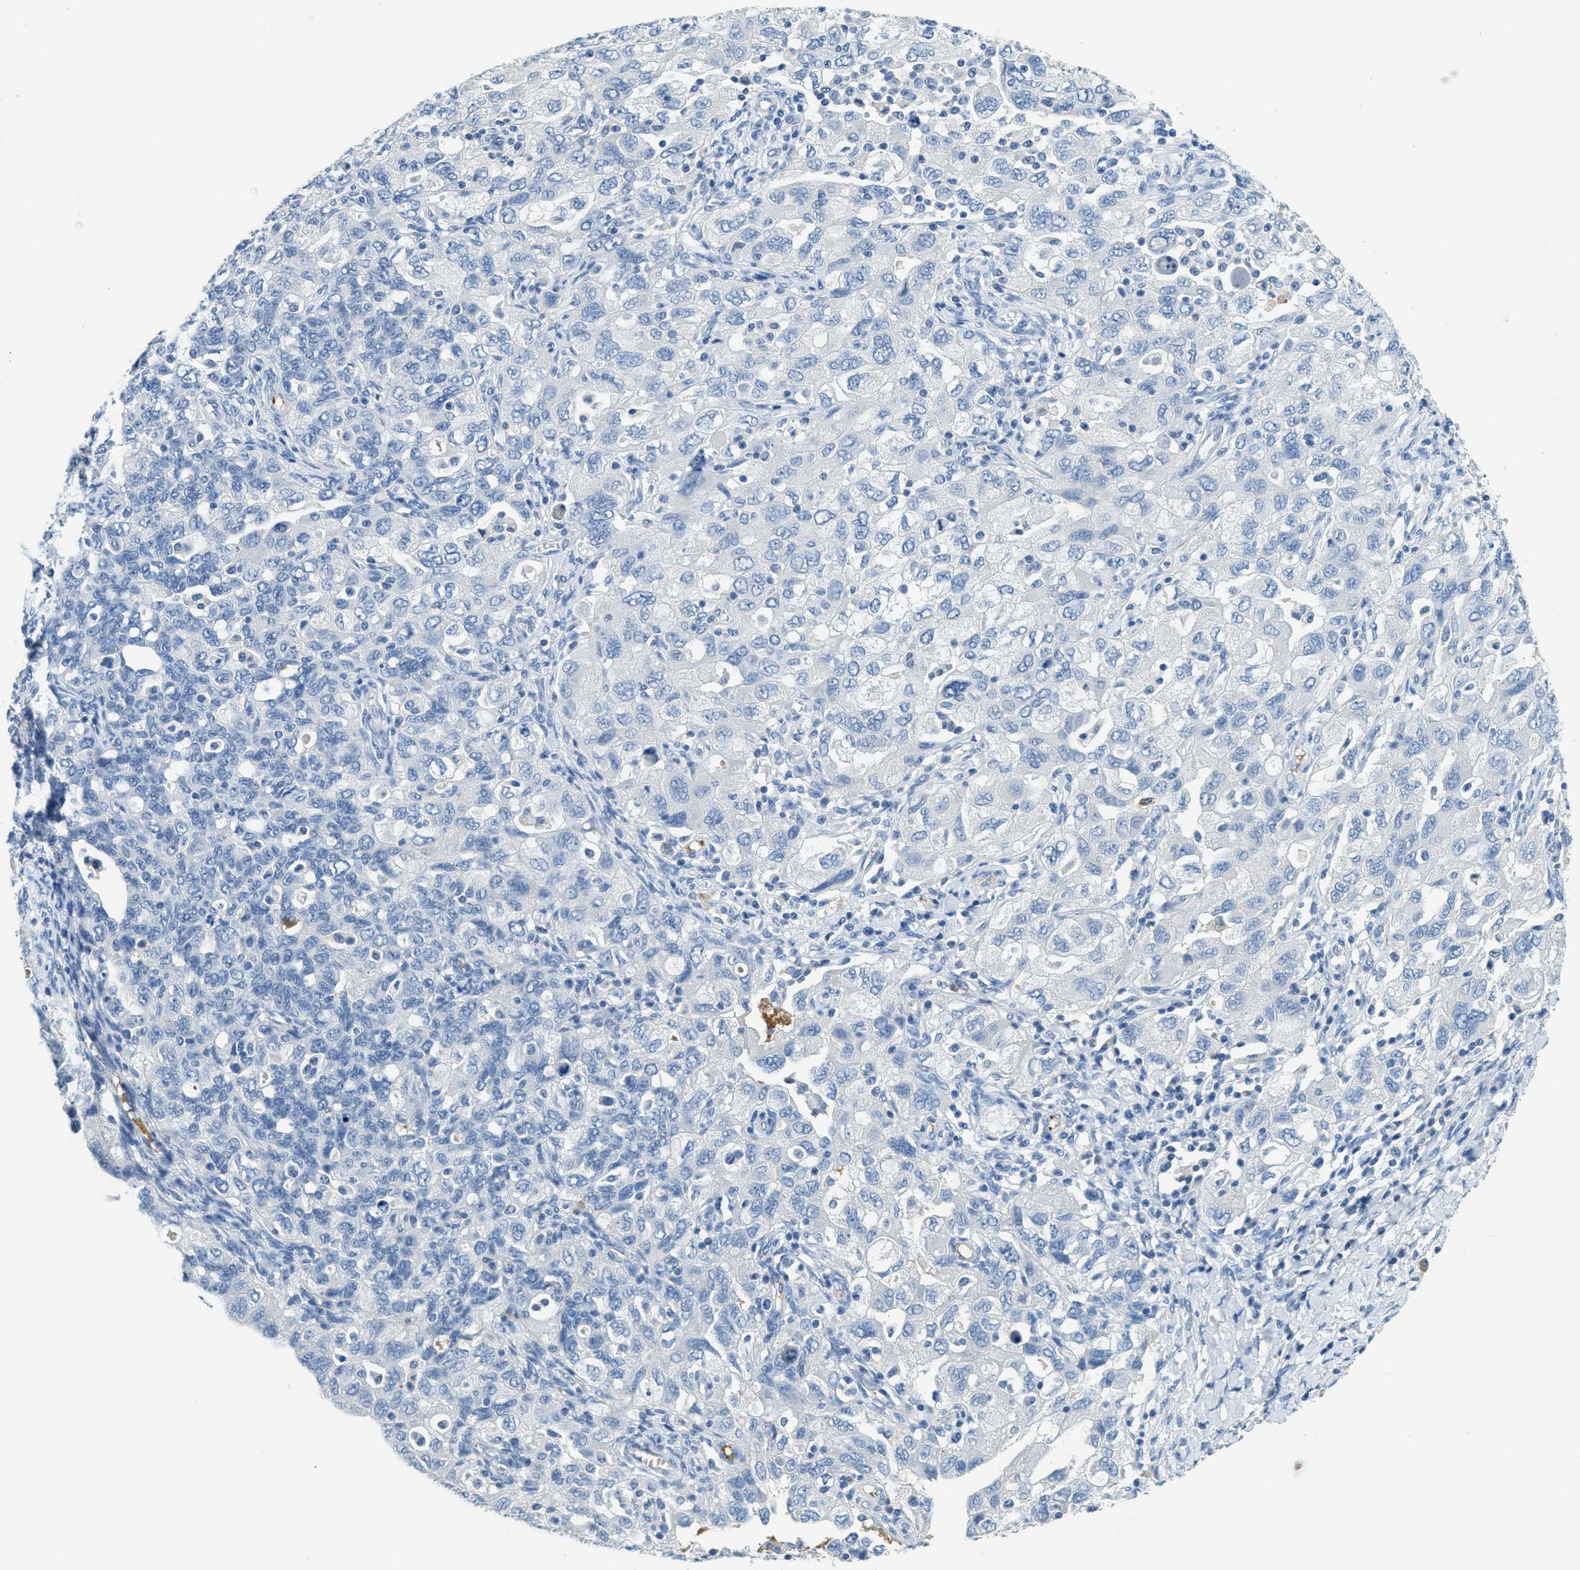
{"staining": {"intensity": "negative", "quantity": "none", "location": "none"}, "tissue": "ovarian cancer", "cell_type": "Tumor cells", "image_type": "cancer", "snomed": [{"axis": "morphology", "description": "Carcinoma, NOS"}, {"axis": "morphology", "description": "Cystadenocarcinoma, serous, NOS"}, {"axis": "topography", "description": "Ovary"}], "caption": "High magnification brightfield microscopy of serous cystadenocarcinoma (ovarian) stained with DAB (3,3'-diaminobenzidine) (brown) and counterstained with hematoxylin (blue): tumor cells show no significant staining. Brightfield microscopy of immunohistochemistry (IHC) stained with DAB (3,3'-diaminobenzidine) (brown) and hematoxylin (blue), captured at high magnification.", "gene": "A2M", "patient": {"sex": "female", "age": 69}}